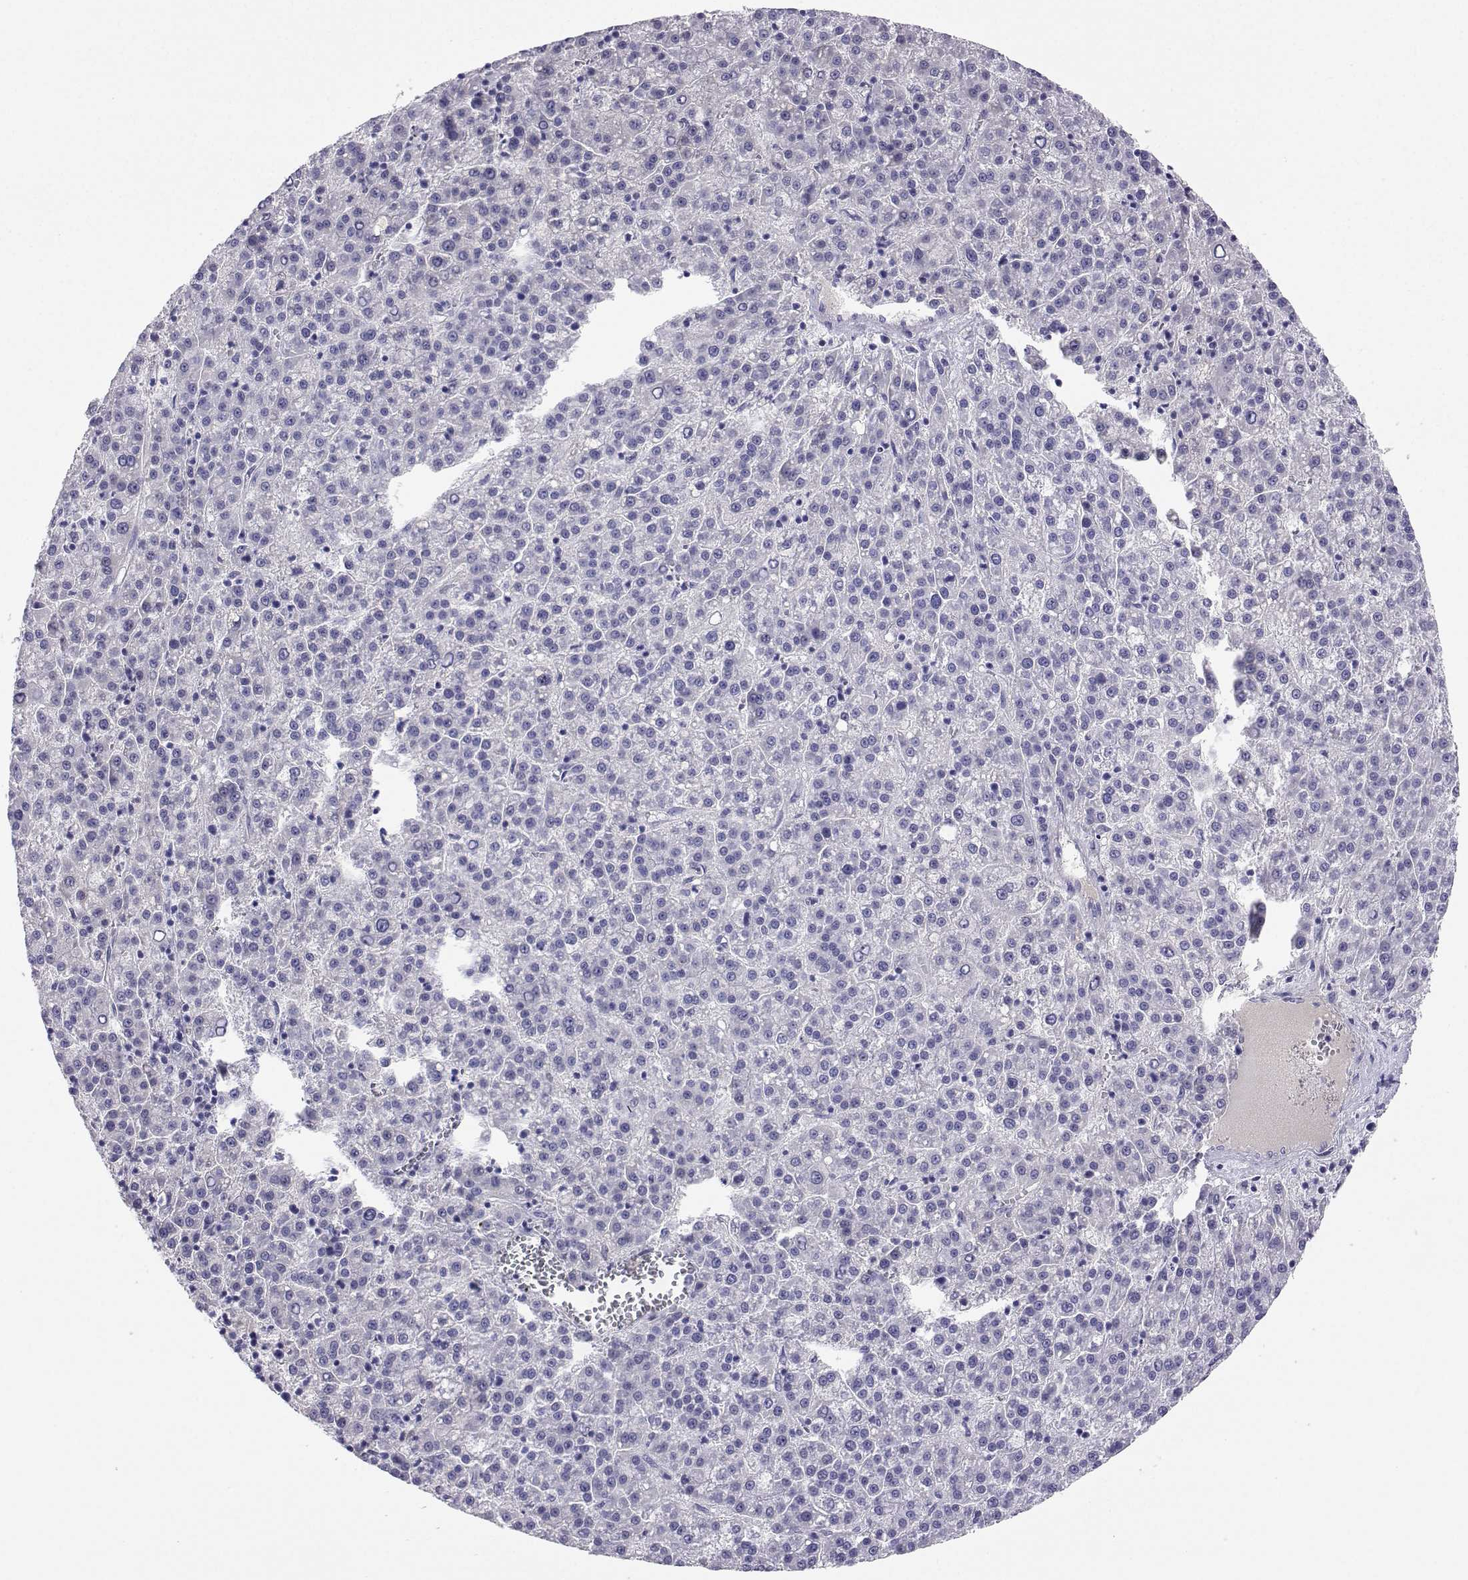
{"staining": {"intensity": "negative", "quantity": "none", "location": "none"}, "tissue": "liver cancer", "cell_type": "Tumor cells", "image_type": "cancer", "snomed": [{"axis": "morphology", "description": "Carcinoma, Hepatocellular, NOS"}, {"axis": "topography", "description": "Liver"}], "caption": "This is a image of immunohistochemistry (IHC) staining of liver hepatocellular carcinoma, which shows no staining in tumor cells.", "gene": "PLIN4", "patient": {"sex": "female", "age": 58}}